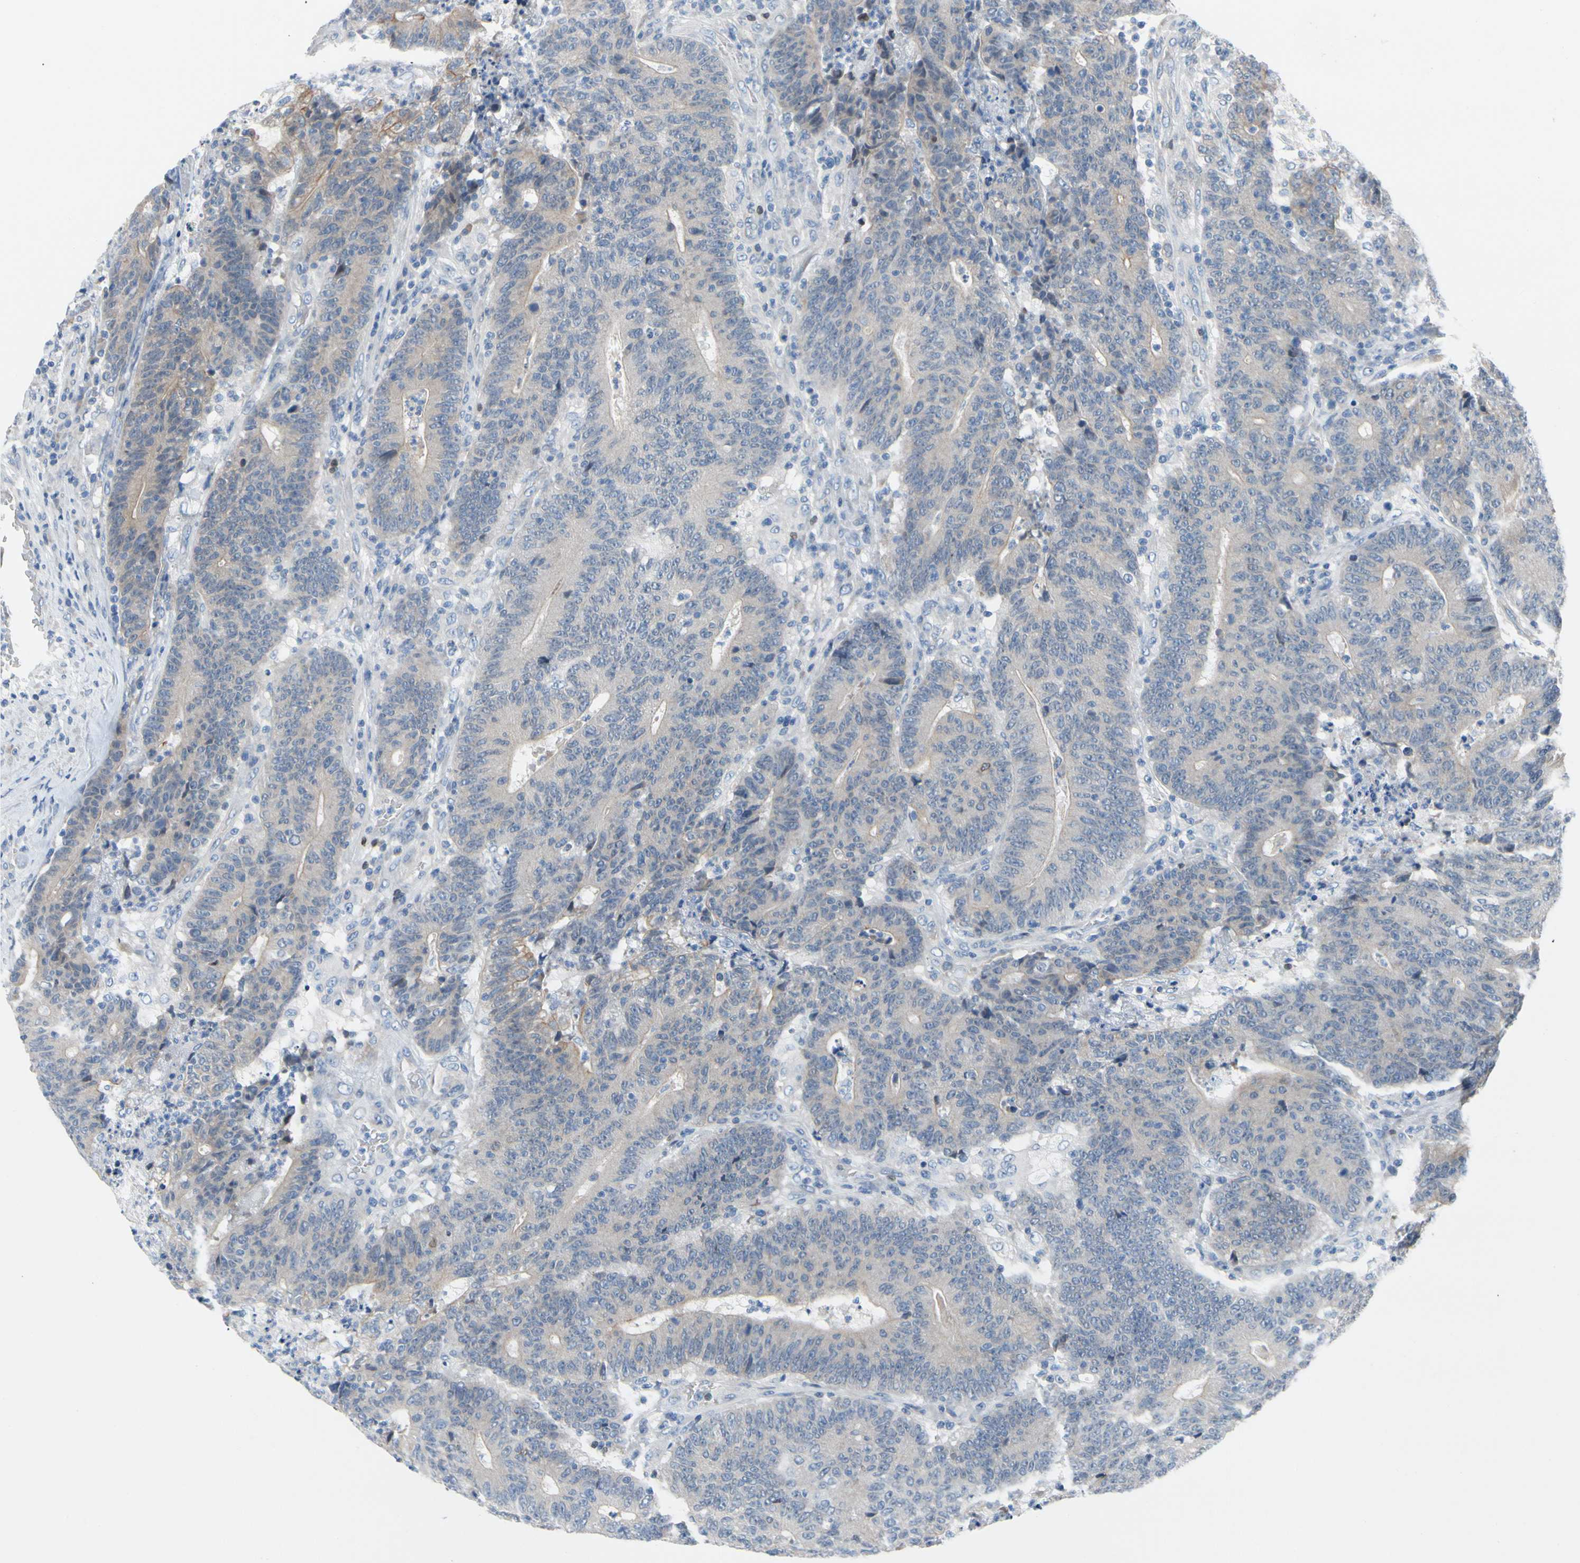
{"staining": {"intensity": "weak", "quantity": "<25%", "location": "cytoplasmic/membranous"}, "tissue": "colorectal cancer", "cell_type": "Tumor cells", "image_type": "cancer", "snomed": [{"axis": "morphology", "description": "Normal tissue, NOS"}, {"axis": "morphology", "description": "Adenocarcinoma, NOS"}, {"axis": "topography", "description": "Colon"}], "caption": "Colorectal cancer was stained to show a protein in brown. There is no significant staining in tumor cells.", "gene": "ZNF132", "patient": {"sex": "female", "age": 75}}